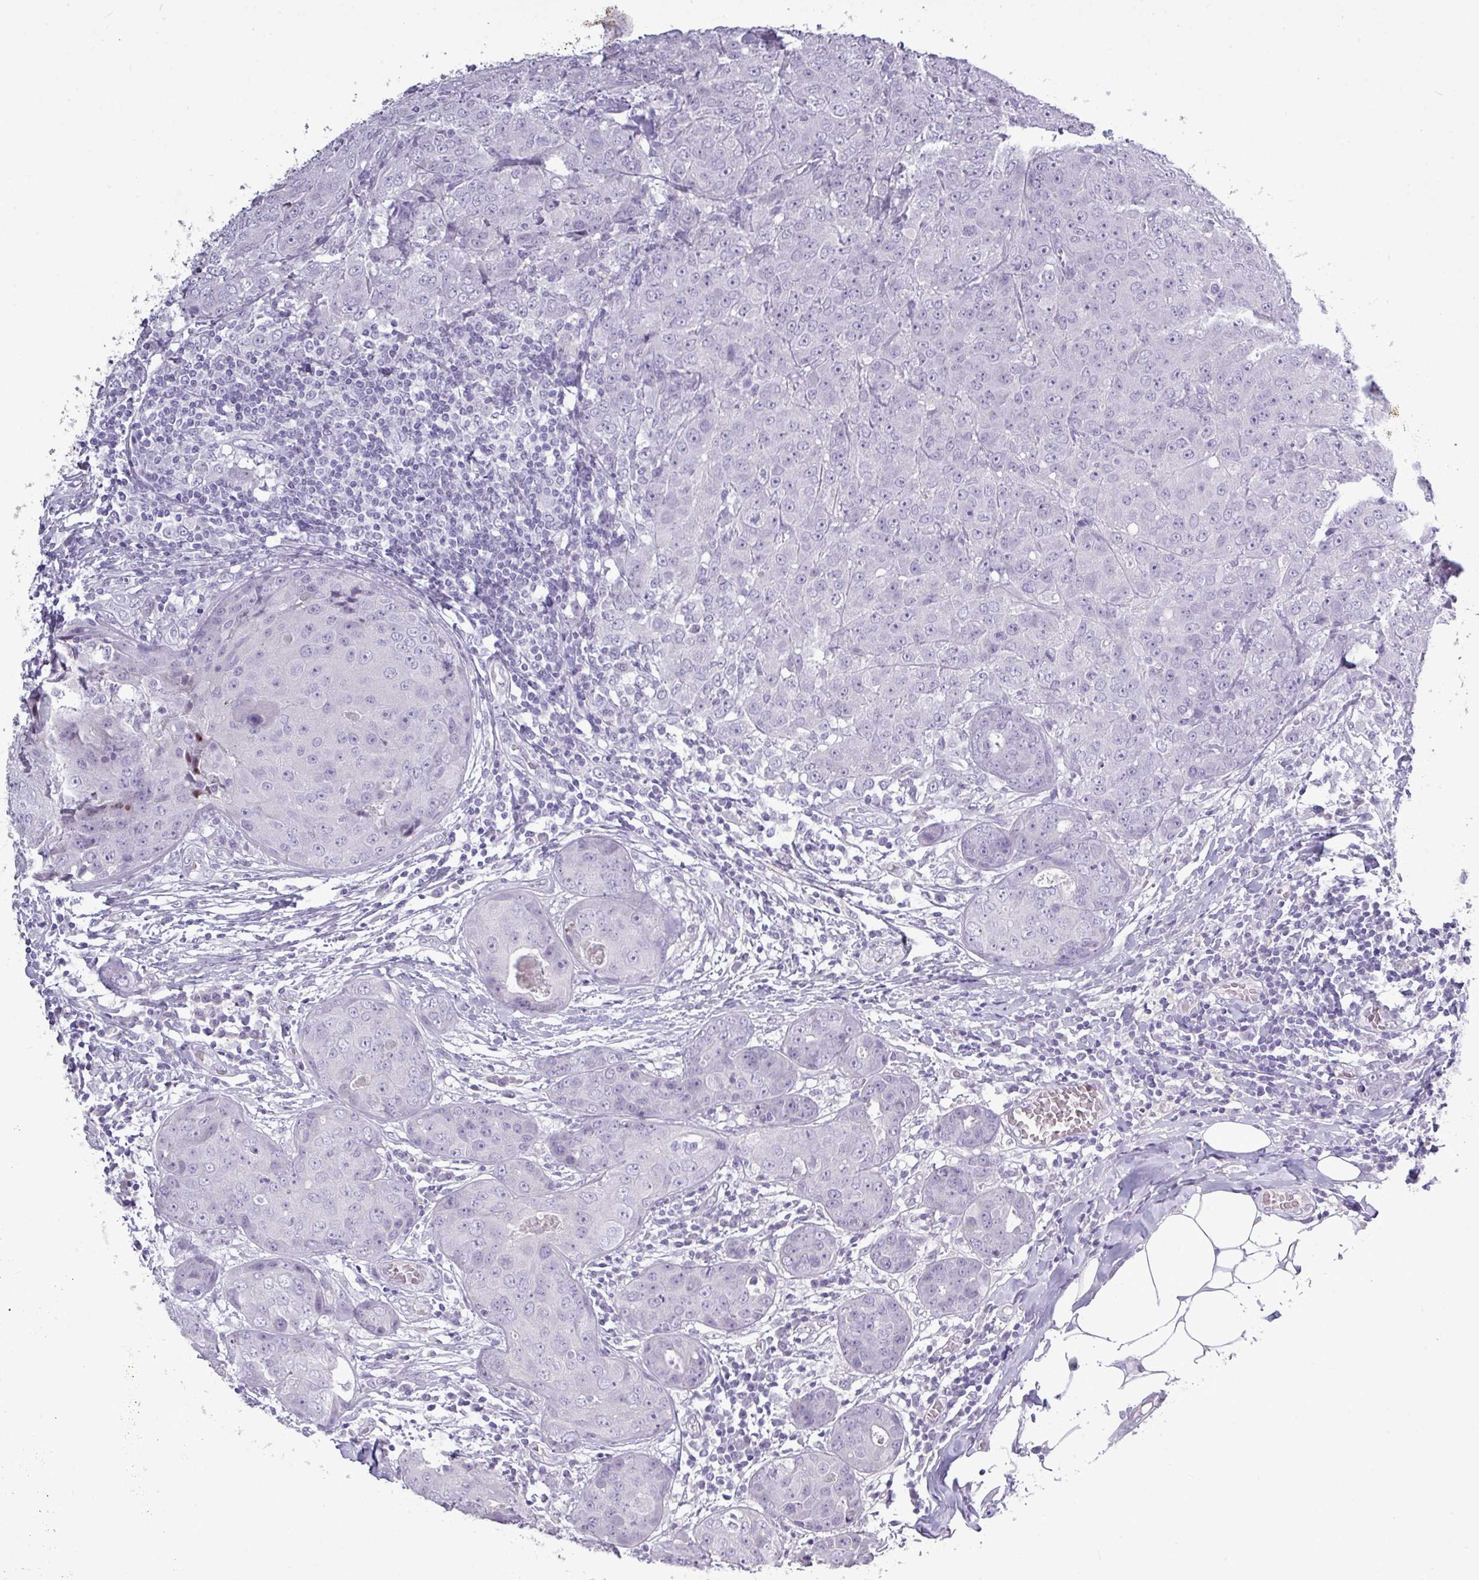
{"staining": {"intensity": "negative", "quantity": "none", "location": "none"}, "tissue": "breast cancer", "cell_type": "Tumor cells", "image_type": "cancer", "snomed": [{"axis": "morphology", "description": "Duct carcinoma"}, {"axis": "topography", "description": "Breast"}], "caption": "An immunohistochemistry (IHC) histopathology image of breast cancer is shown. There is no staining in tumor cells of breast cancer. Brightfield microscopy of immunohistochemistry (IHC) stained with DAB (3,3'-diaminobenzidine) (brown) and hematoxylin (blue), captured at high magnification.", "gene": "TMEM91", "patient": {"sex": "female", "age": 43}}